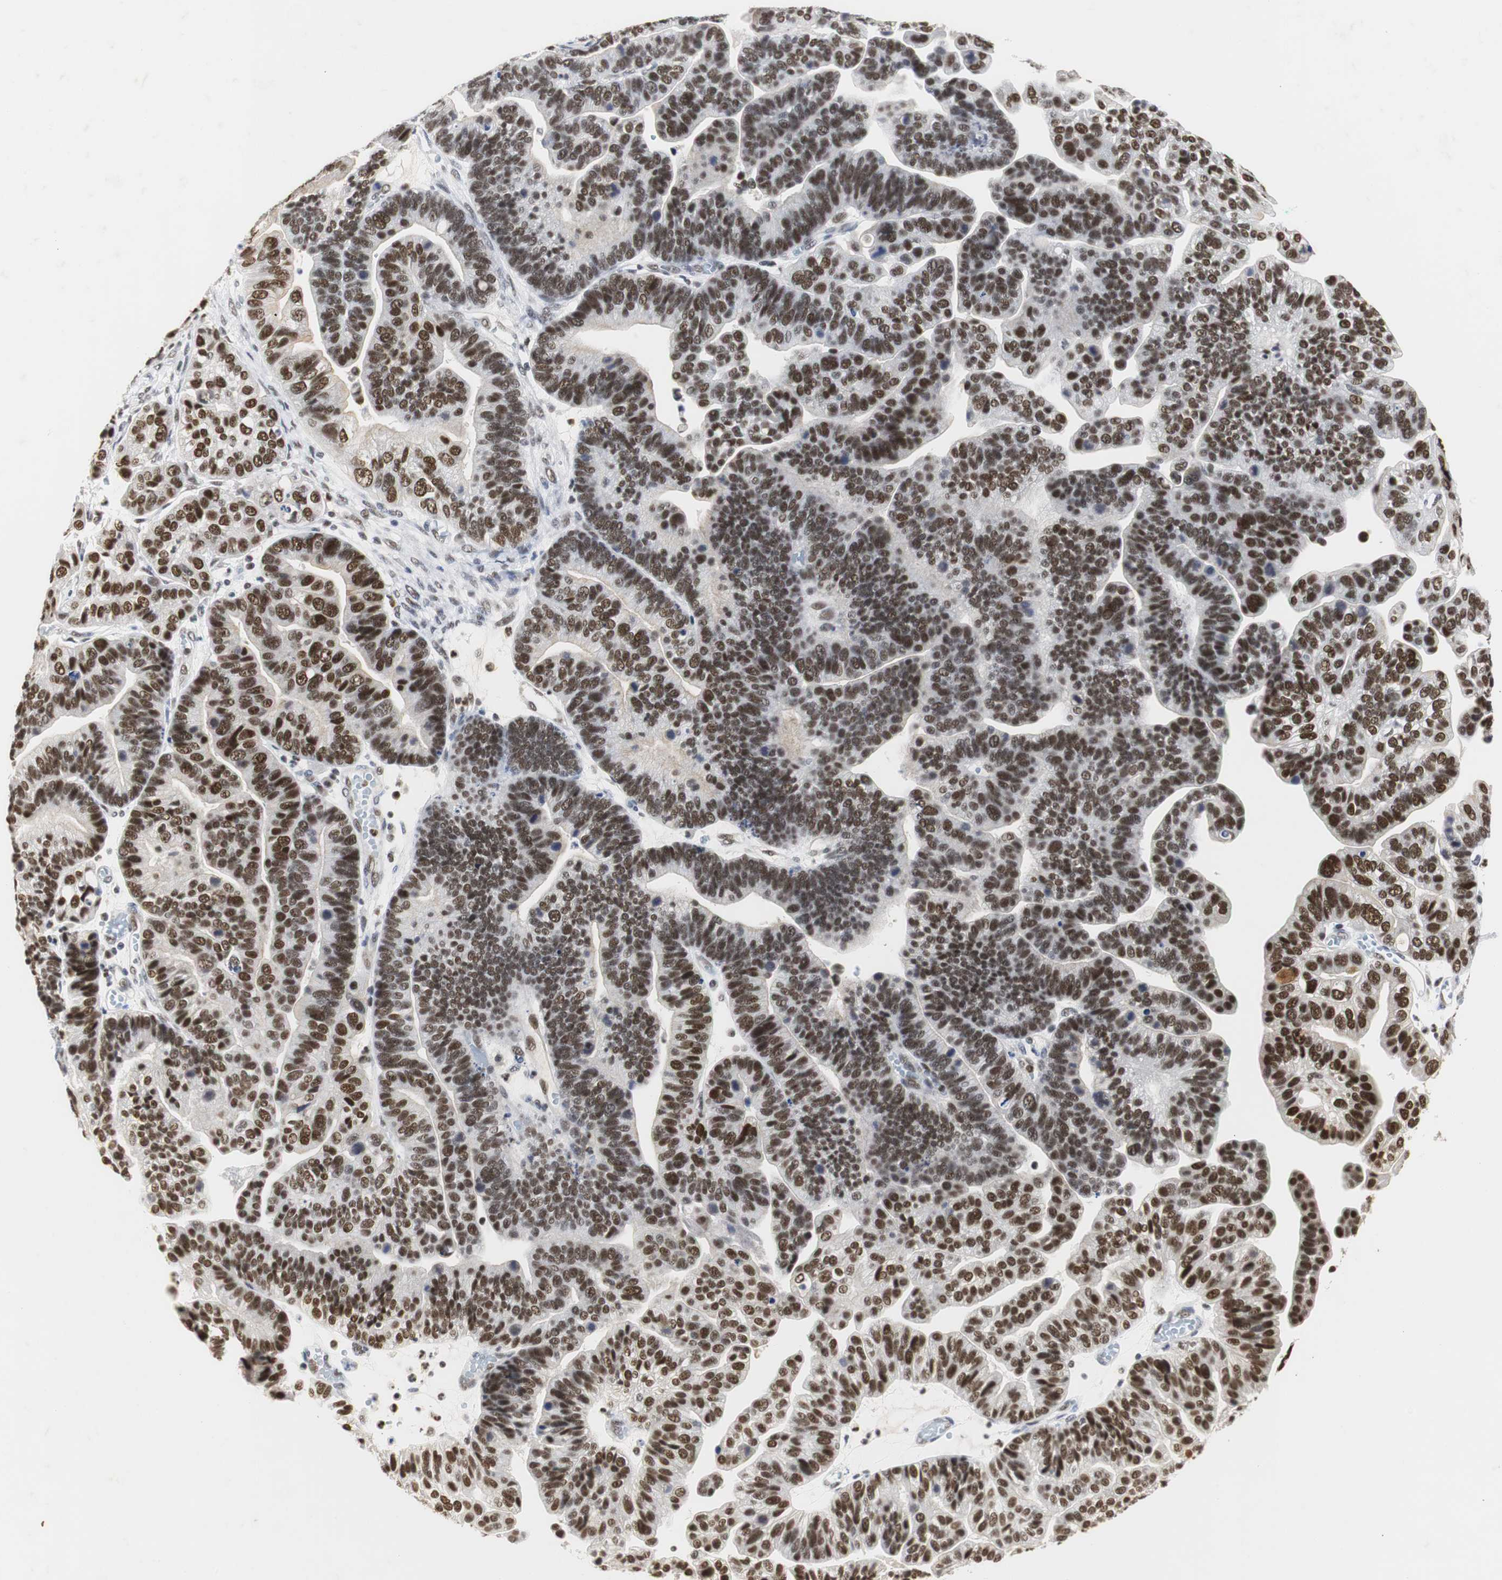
{"staining": {"intensity": "strong", "quantity": ">75%", "location": "nuclear"}, "tissue": "ovarian cancer", "cell_type": "Tumor cells", "image_type": "cancer", "snomed": [{"axis": "morphology", "description": "Cystadenocarcinoma, serous, NOS"}, {"axis": "topography", "description": "Ovary"}], "caption": "IHC micrograph of neoplastic tissue: human serous cystadenocarcinoma (ovarian) stained using immunohistochemistry (IHC) reveals high levels of strong protein expression localized specifically in the nuclear of tumor cells, appearing as a nuclear brown color.", "gene": "ZFC3H1", "patient": {"sex": "female", "age": 56}}